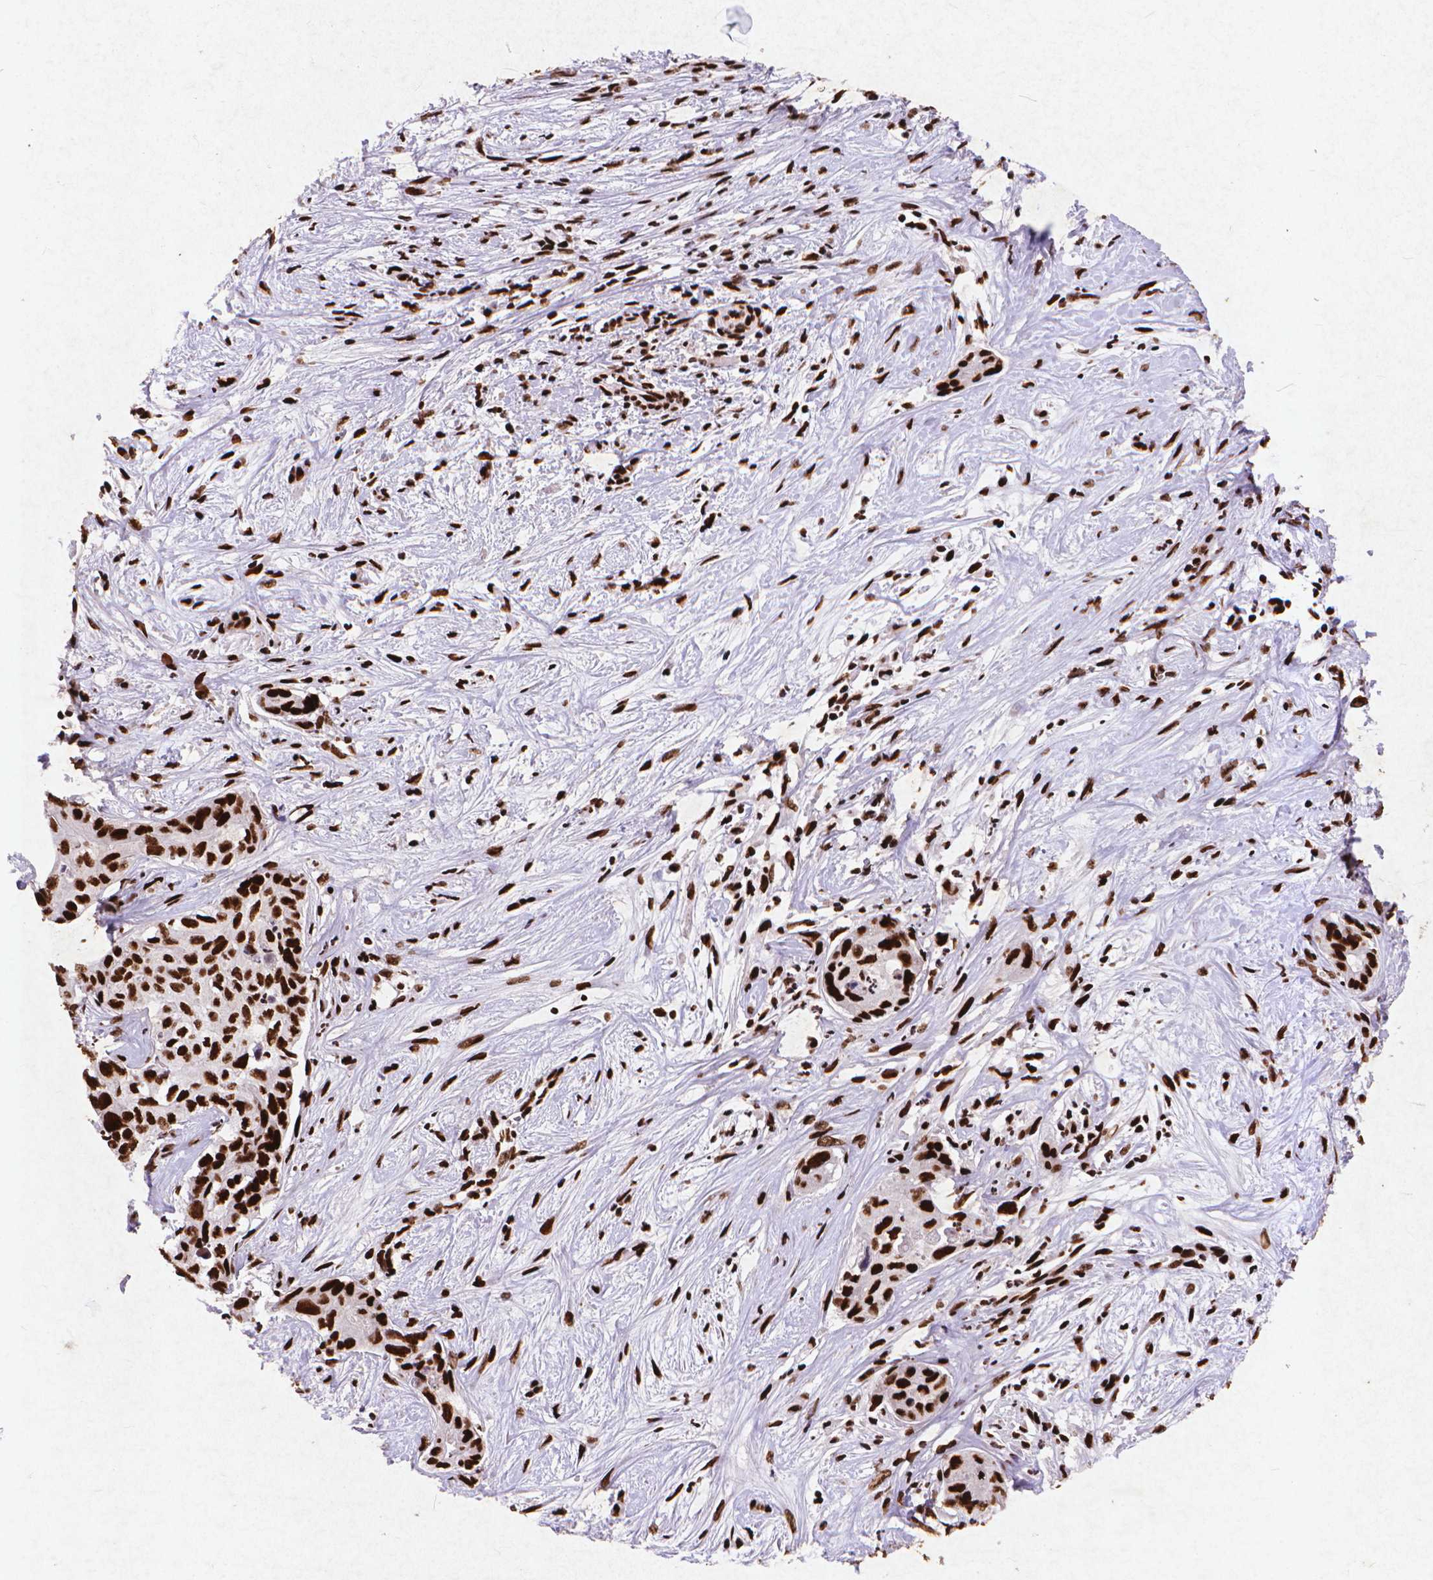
{"staining": {"intensity": "strong", "quantity": ">75%", "location": "nuclear"}, "tissue": "liver cancer", "cell_type": "Tumor cells", "image_type": "cancer", "snomed": [{"axis": "morphology", "description": "Cholangiocarcinoma"}, {"axis": "topography", "description": "Liver"}], "caption": "Immunohistochemical staining of human liver cancer (cholangiocarcinoma) displays high levels of strong nuclear protein positivity in about >75% of tumor cells.", "gene": "CITED2", "patient": {"sex": "female", "age": 65}}